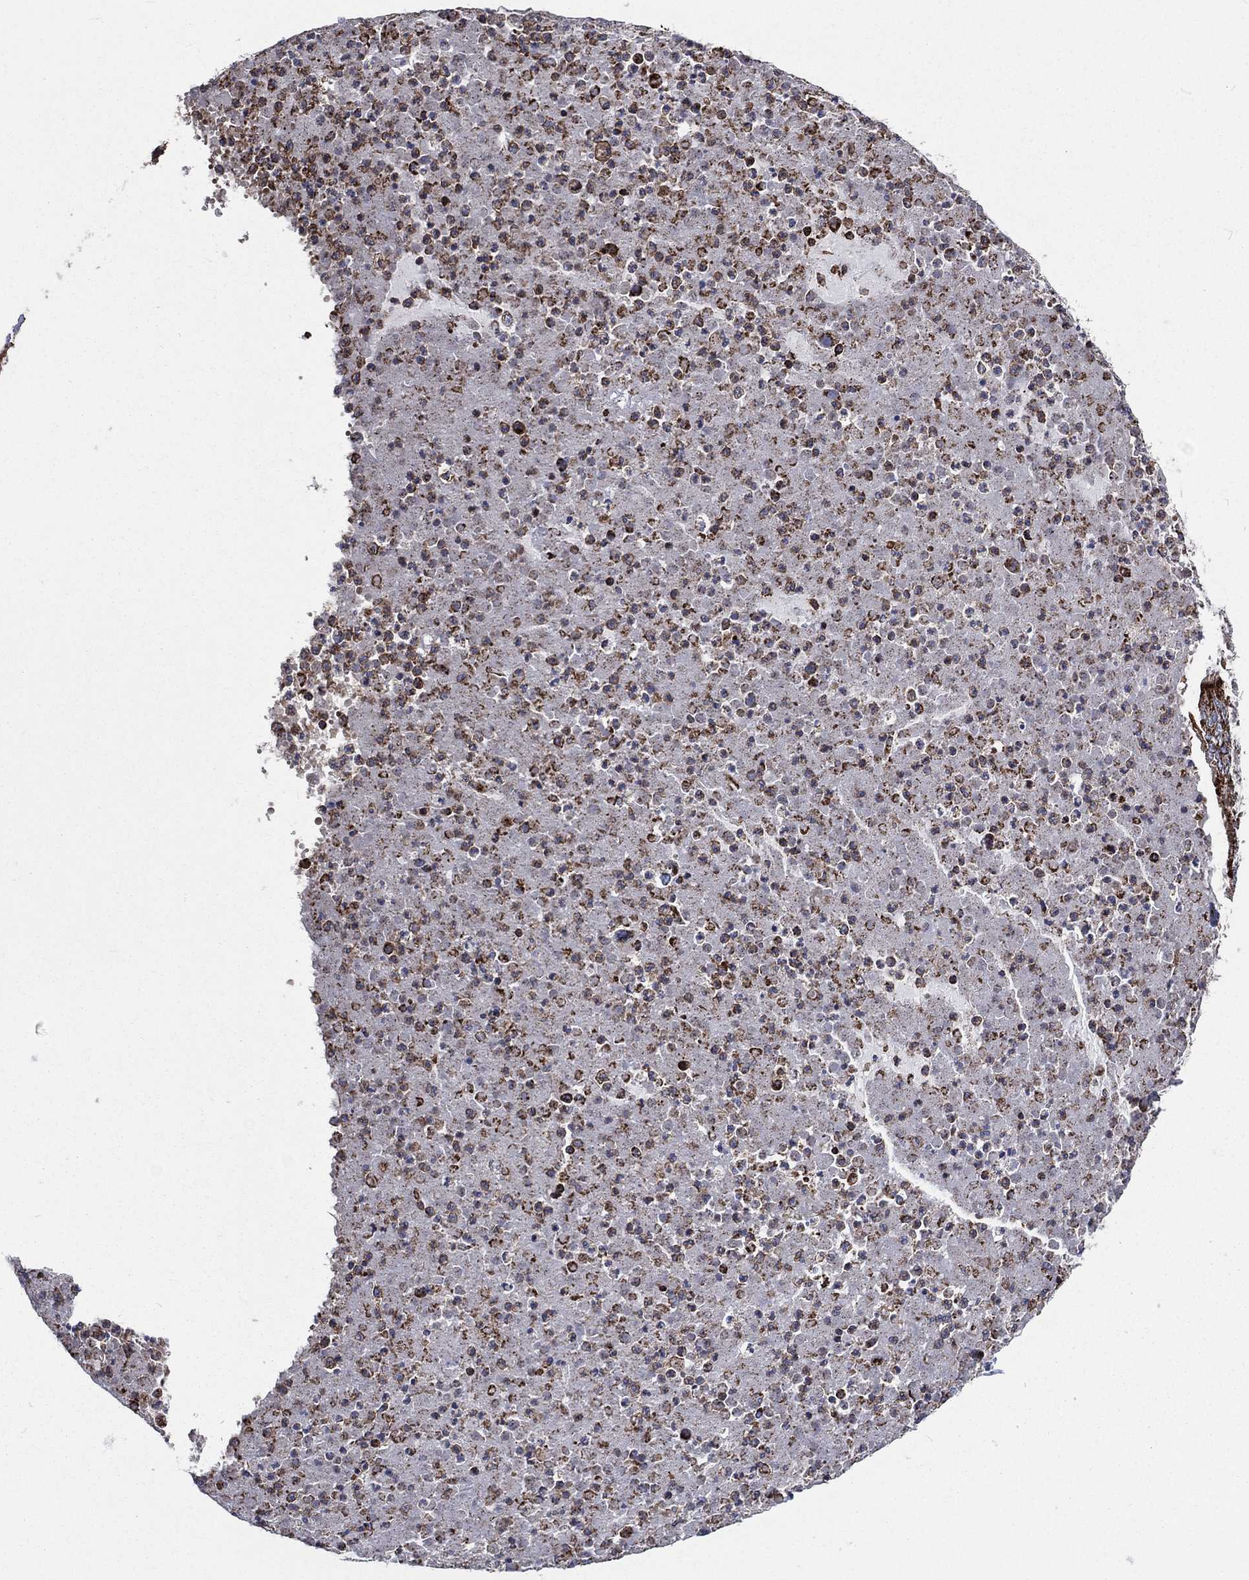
{"staining": {"intensity": "strong", "quantity": "25%-75%", "location": "cytoplasmic/membranous"}, "tissue": "lung cancer", "cell_type": "Tumor cells", "image_type": "cancer", "snomed": [{"axis": "morphology", "description": "Normal tissue, NOS"}, {"axis": "morphology", "description": "Squamous cell carcinoma, NOS"}, {"axis": "topography", "description": "Bronchus"}, {"axis": "topography", "description": "Lung"}], "caption": "Squamous cell carcinoma (lung) stained for a protein exhibits strong cytoplasmic/membranous positivity in tumor cells. (DAB IHC, brown staining for protein, blue staining for nuclei).", "gene": "ANKRD37", "patient": {"sex": "male", "age": 64}}